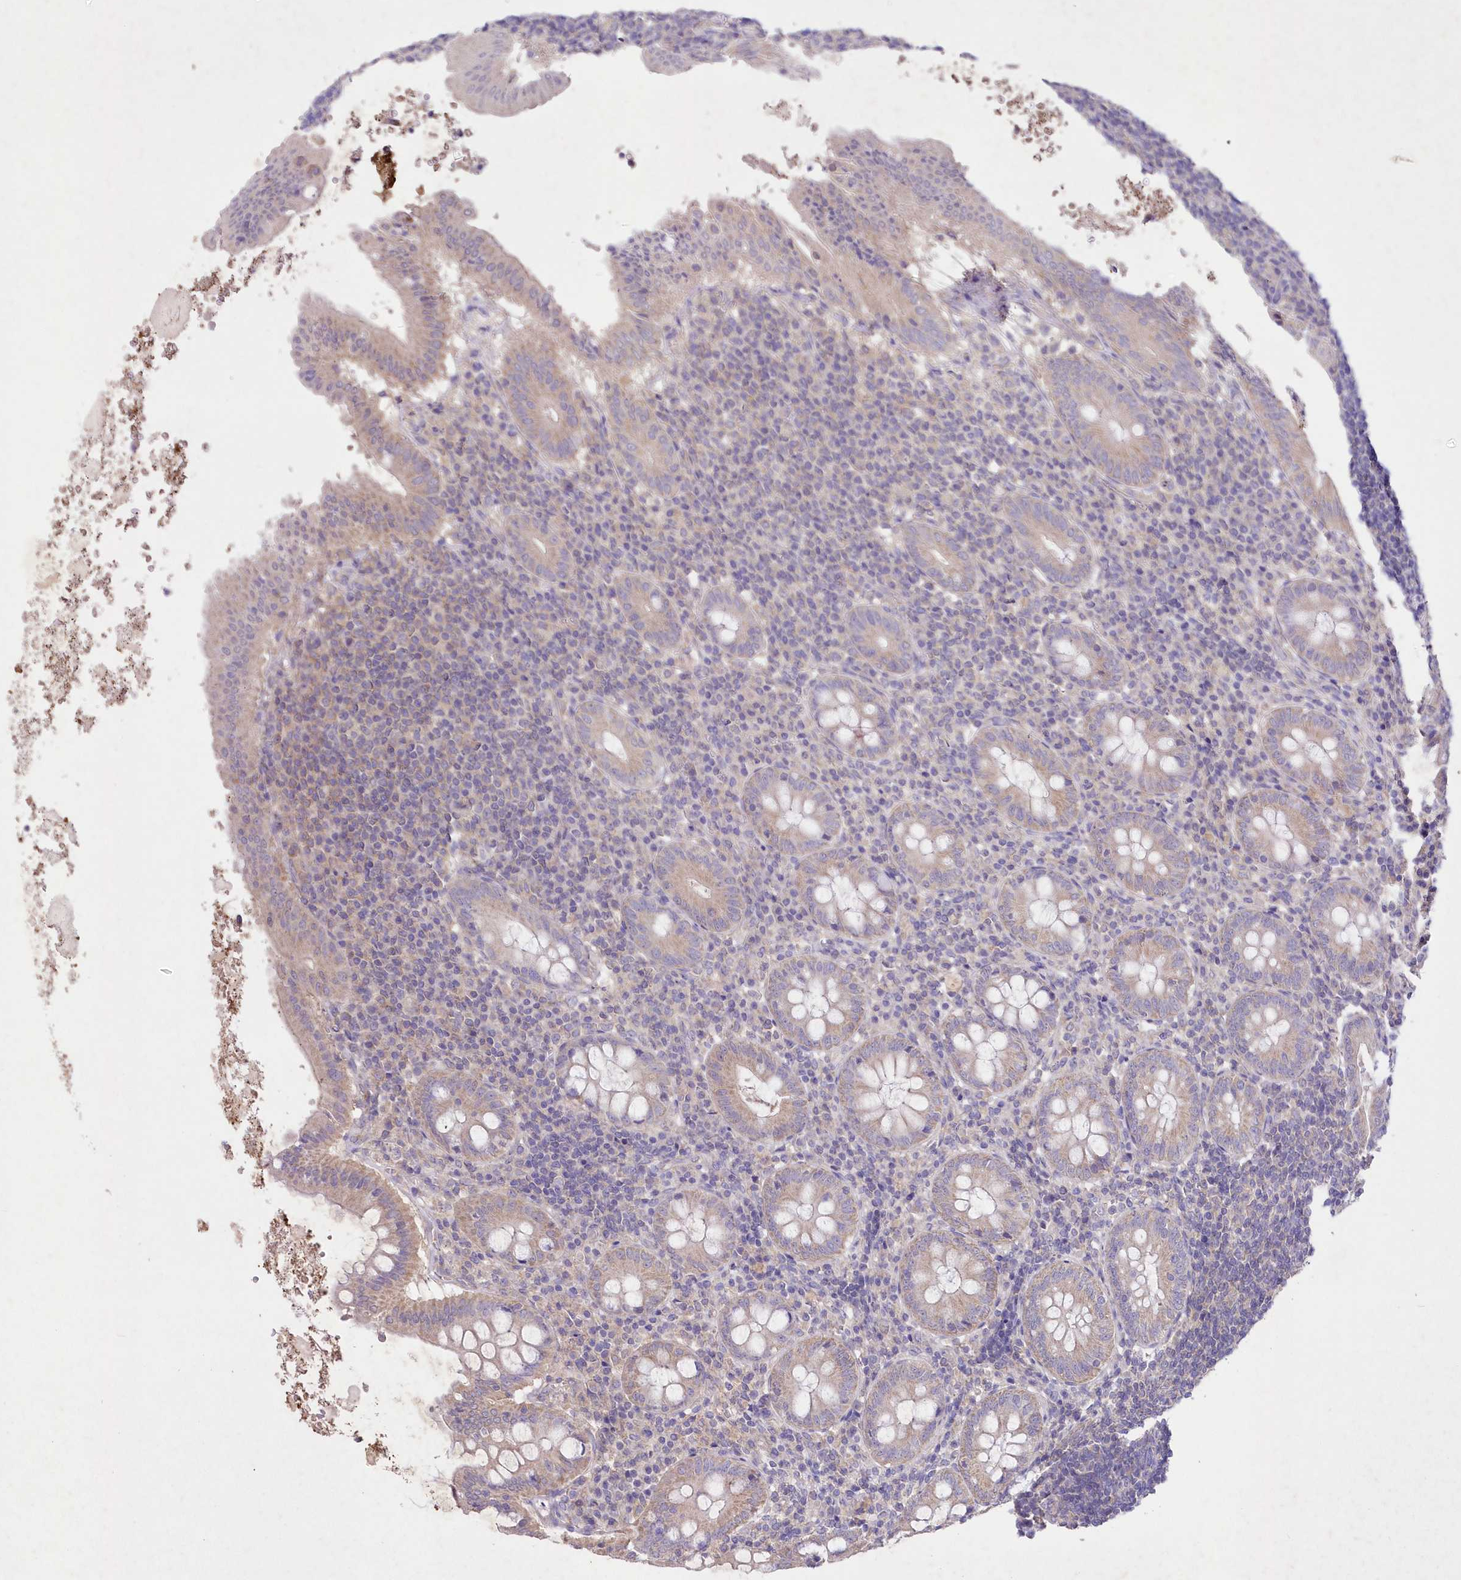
{"staining": {"intensity": "weak", "quantity": "25%-75%", "location": "cytoplasmic/membranous"}, "tissue": "appendix", "cell_type": "Glandular cells", "image_type": "normal", "snomed": [{"axis": "morphology", "description": "Normal tissue, NOS"}, {"axis": "topography", "description": "Appendix"}], "caption": "Benign appendix demonstrates weak cytoplasmic/membranous positivity in about 25%-75% of glandular cells.", "gene": "ITSN2", "patient": {"sex": "female", "age": 54}}